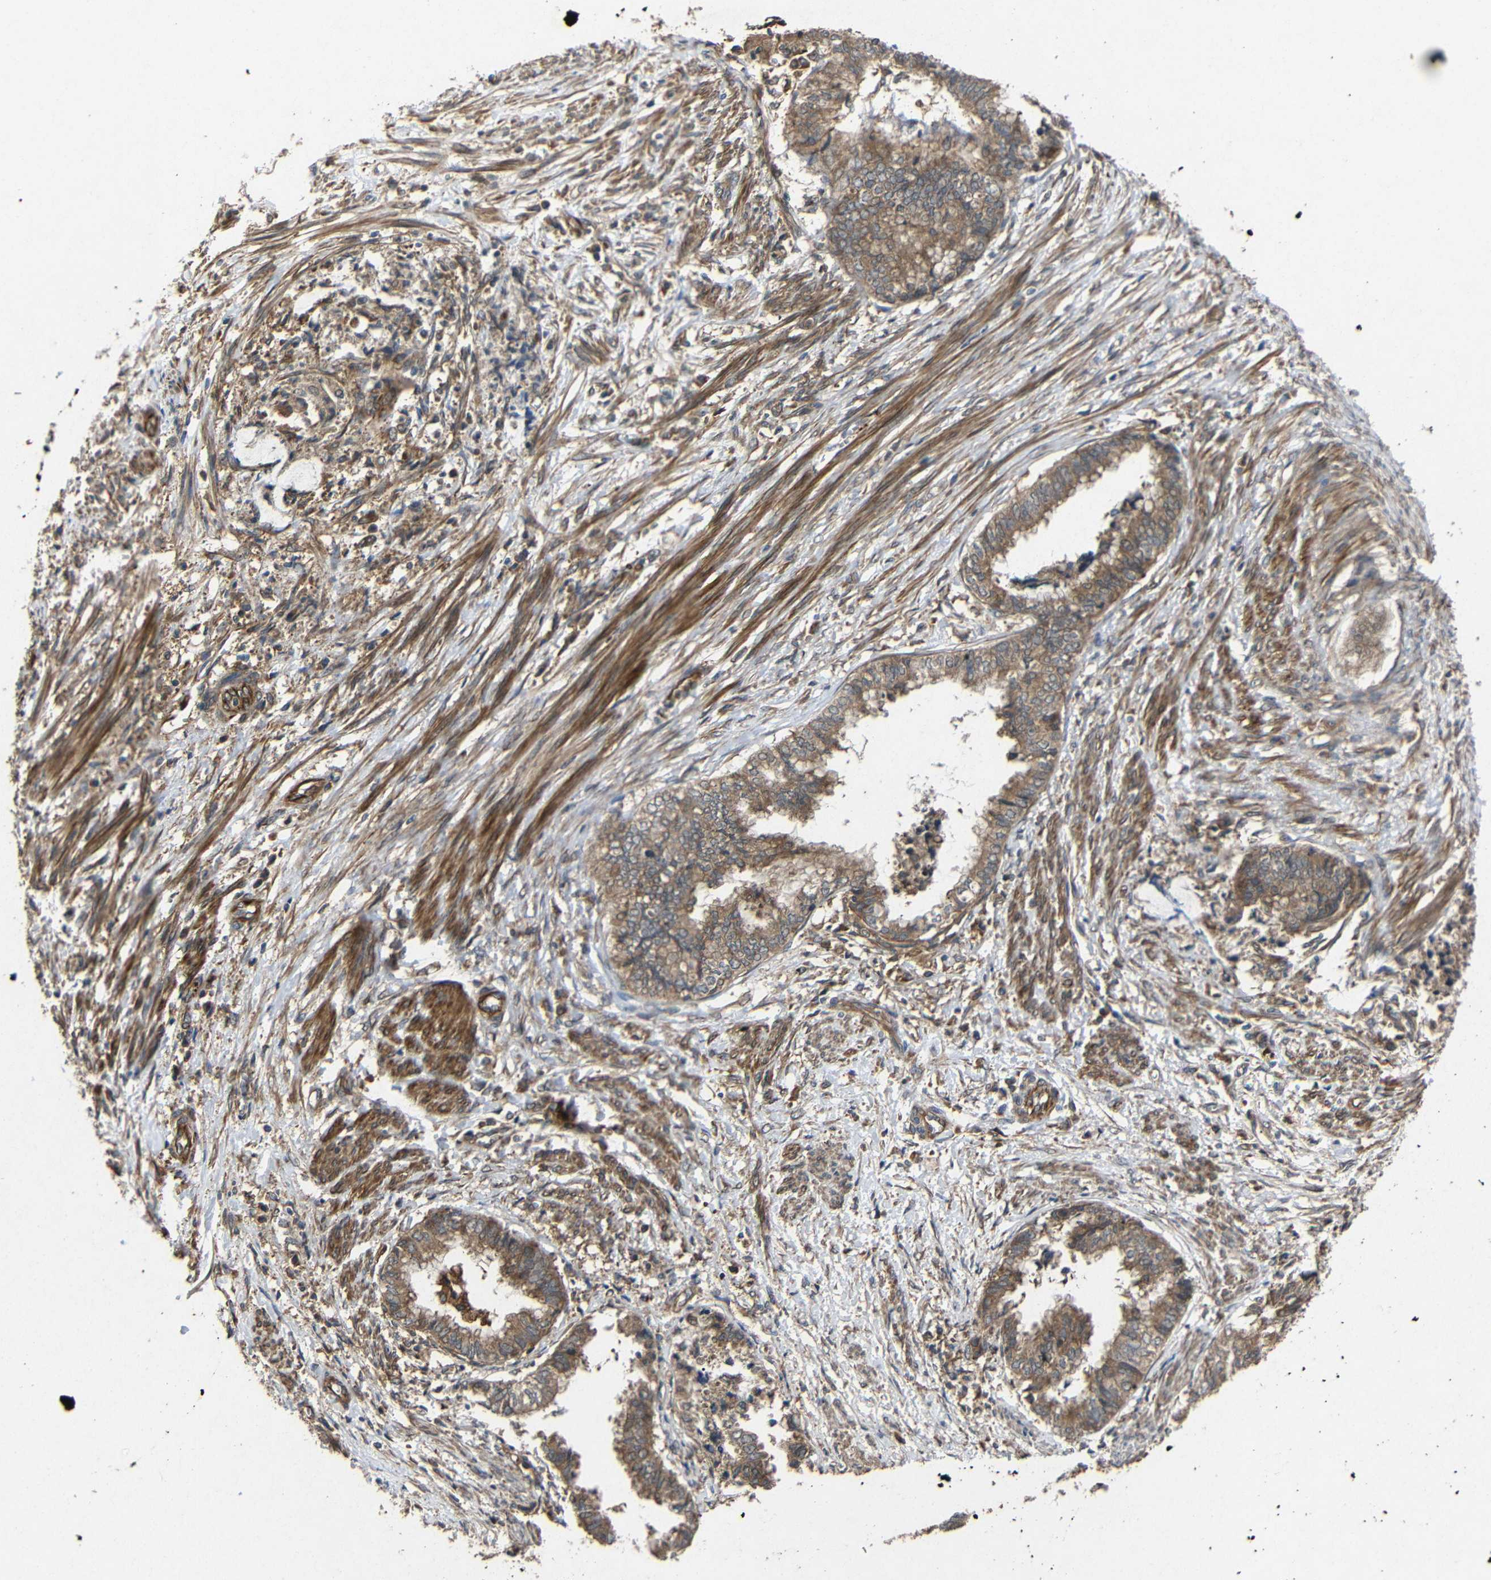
{"staining": {"intensity": "moderate", "quantity": ">75%", "location": "cytoplasmic/membranous"}, "tissue": "endometrial cancer", "cell_type": "Tumor cells", "image_type": "cancer", "snomed": [{"axis": "morphology", "description": "Necrosis, NOS"}, {"axis": "morphology", "description": "Adenocarcinoma, NOS"}, {"axis": "topography", "description": "Endometrium"}], "caption": "Adenocarcinoma (endometrial) stained with a protein marker demonstrates moderate staining in tumor cells.", "gene": "EIF2S1", "patient": {"sex": "female", "age": 79}}